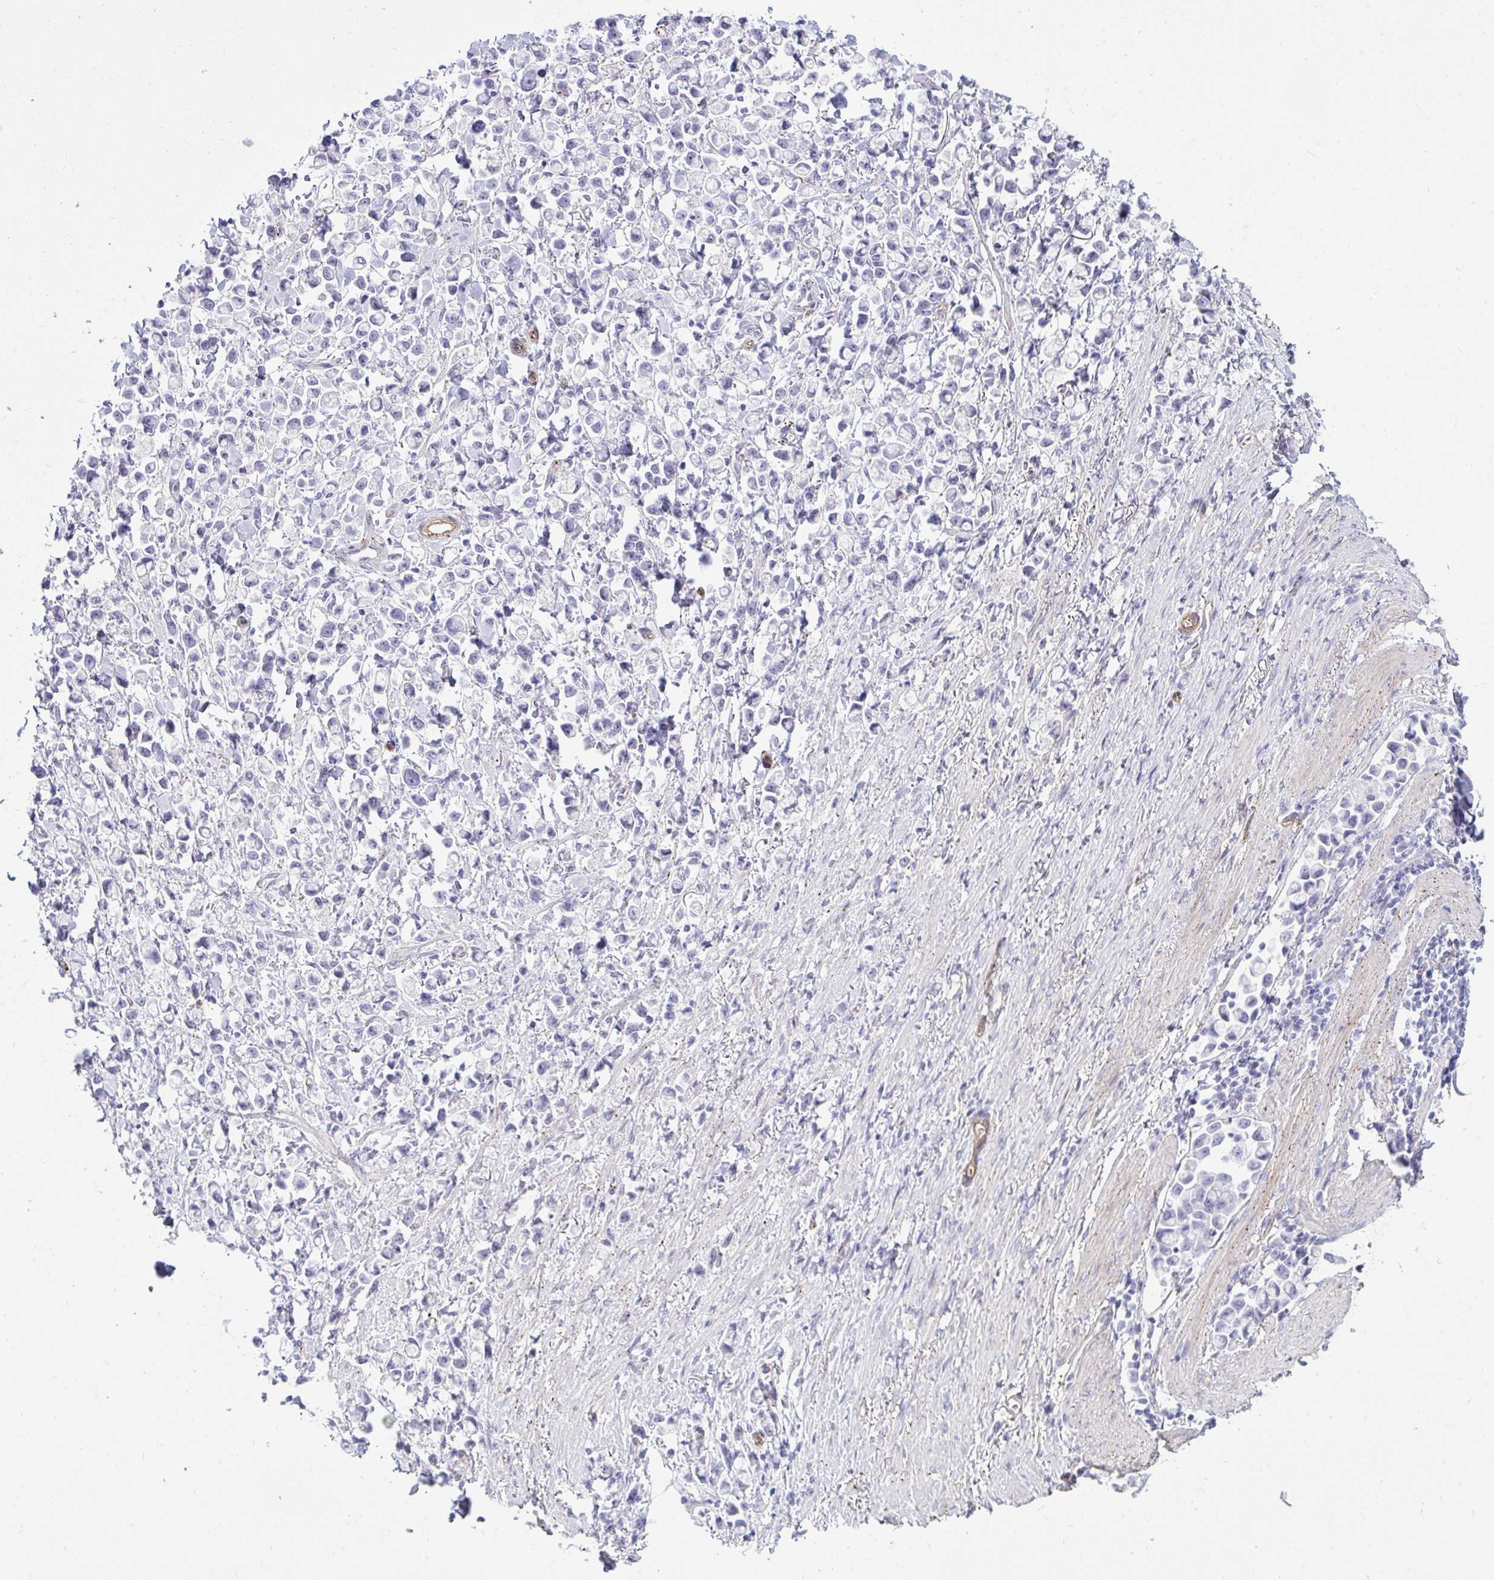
{"staining": {"intensity": "negative", "quantity": "none", "location": "none"}, "tissue": "stomach cancer", "cell_type": "Tumor cells", "image_type": "cancer", "snomed": [{"axis": "morphology", "description": "Adenocarcinoma, NOS"}, {"axis": "topography", "description": "Stomach"}], "caption": "An immunohistochemistry (IHC) micrograph of stomach cancer is shown. There is no staining in tumor cells of stomach cancer.", "gene": "UBL3", "patient": {"sex": "female", "age": 81}}